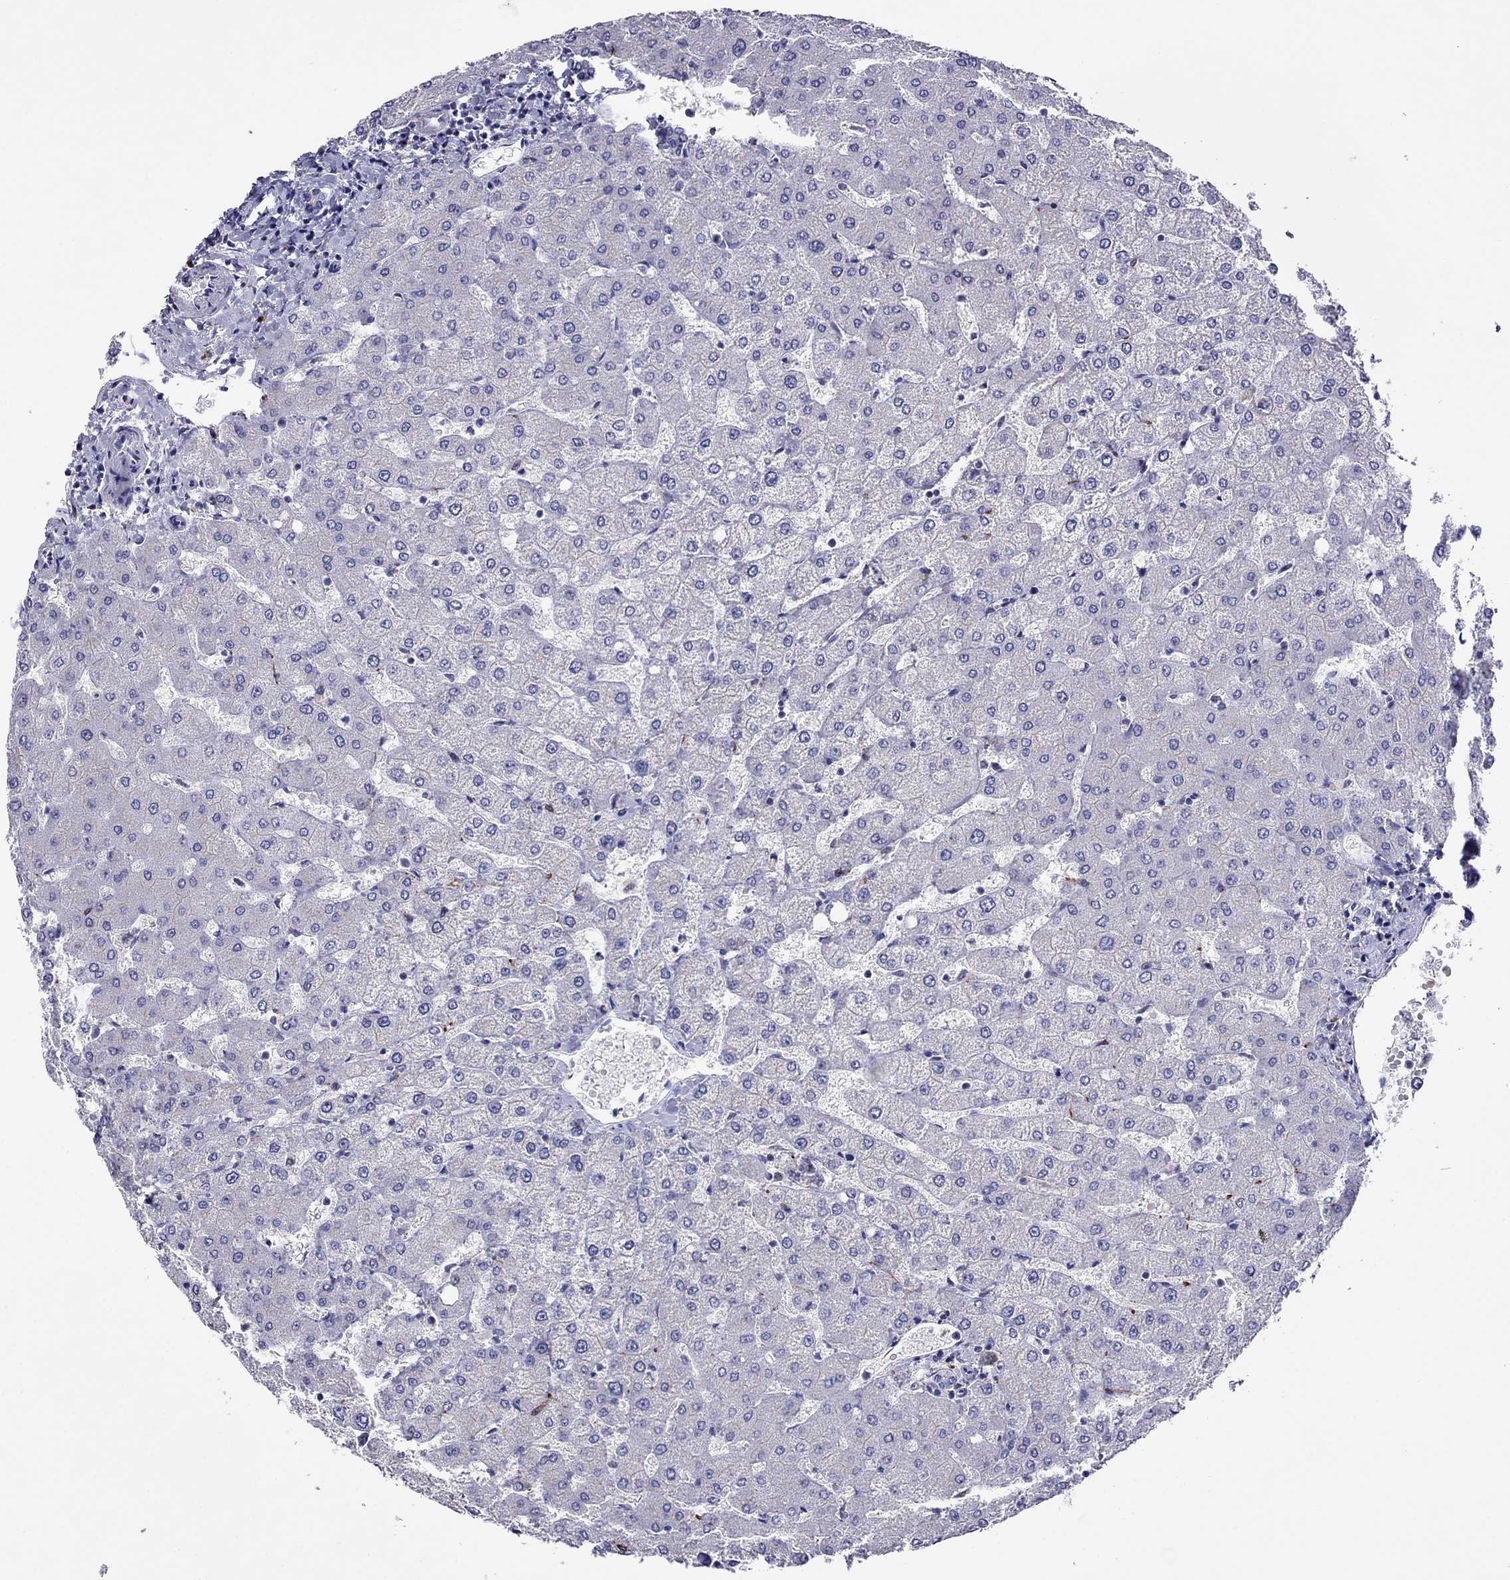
{"staining": {"intensity": "negative", "quantity": "none", "location": "none"}, "tissue": "liver", "cell_type": "Cholangiocytes", "image_type": "normal", "snomed": [{"axis": "morphology", "description": "Normal tissue, NOS"}, {"axis": "topography", "description": "Liver"}], "caption": "This is an immunohistochemistry photomicrograph of unremarkable human liver. There is no staining in cholangiocytes.", "gene": "MPZ", "patient": {"sex": "female", "age": 54}}